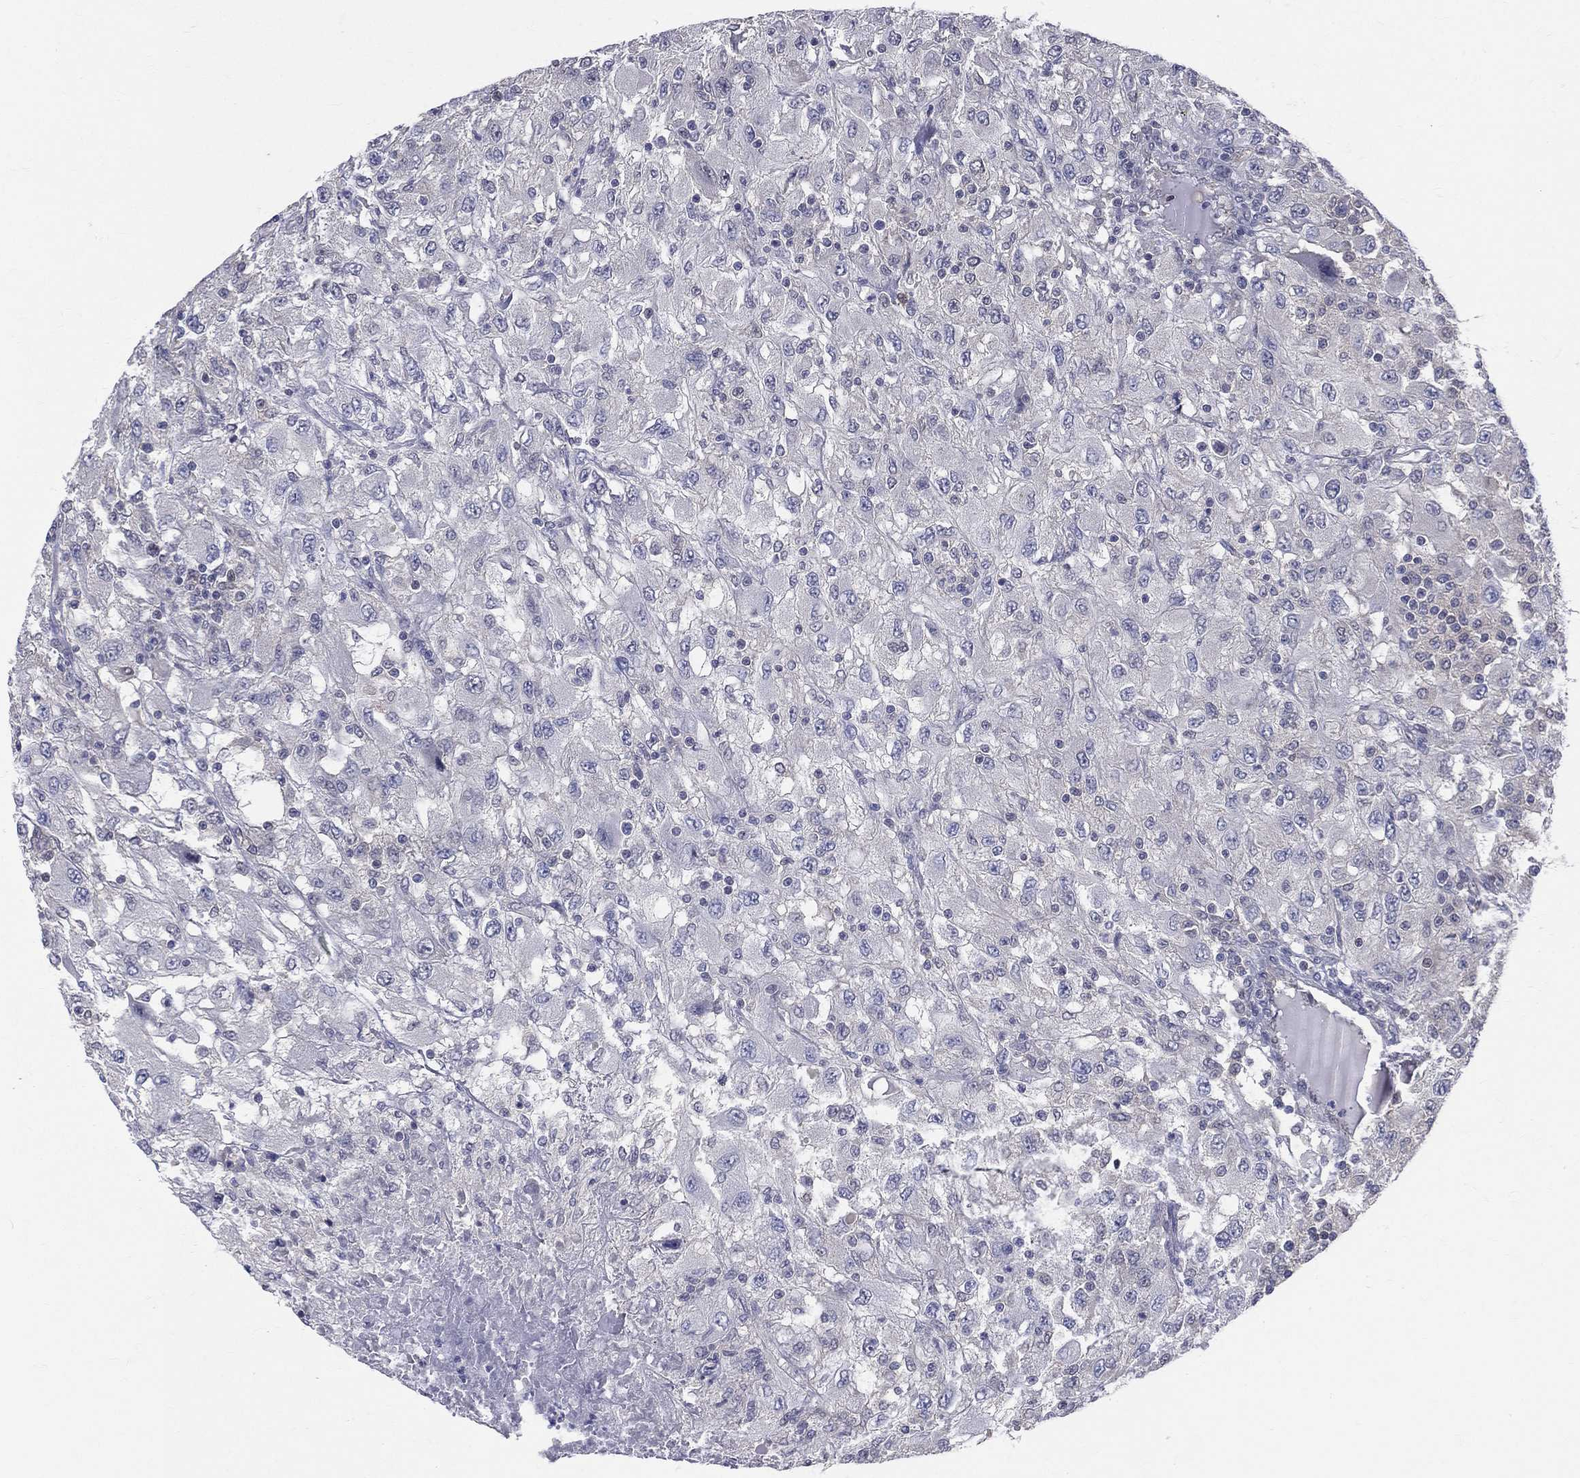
{"staining": {"intensity": "negative", "quantity": "none", "location": "none"}, "tissue": "renal cancer", "cell_type": "Tumor cells", "image_type": "cancer", "snomed": [{"axis": "morphology", "description": "Adenocarcinoma, NOS"}, {"axis": "topography", "description": "Kidney"}], "caption": "IHC of renal cancer displays no positivity in tumor cells. (DAB IHC visualized using brightfield microscopy, high magnification).", "gene": "DLG4", "patient": {"sex": "female", "age": 67}}